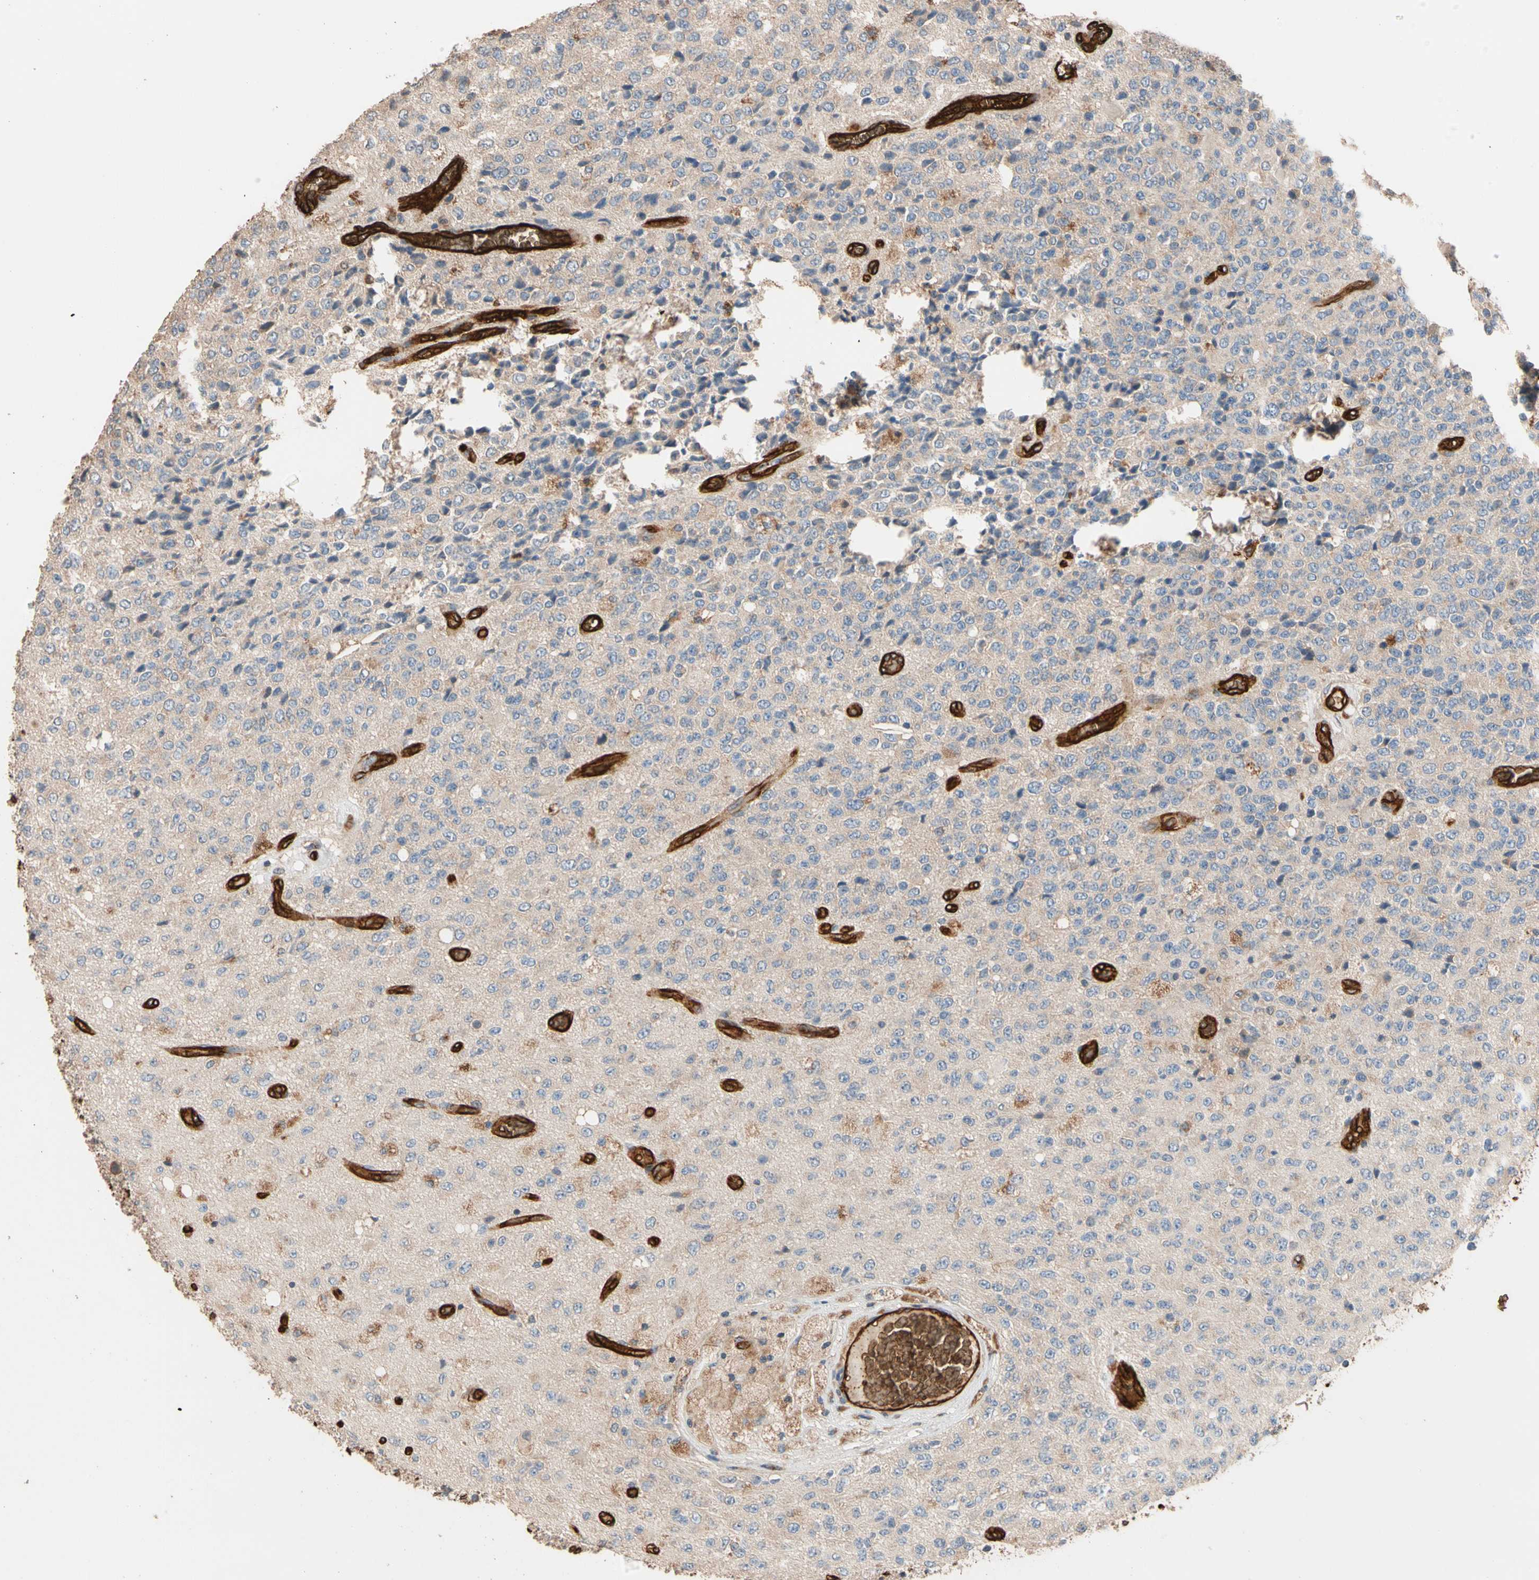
{"staining": {"intensity": "negative", "quantity": "none", "location": "none"}, "tissue": "glioma", "cell_type": "Tumor cells", "image_type": "cancer", "snomed": [{"axis": "morphology", "description": "Glioma, malignant, High grade"}, {"axis": "topography", "description": "pancreas cauda"}], "caption": "An image of human glioma is negative for staining in tumor cells.", "gene": "RIOK2", "patient": {"sex": "male", "age": 60}}